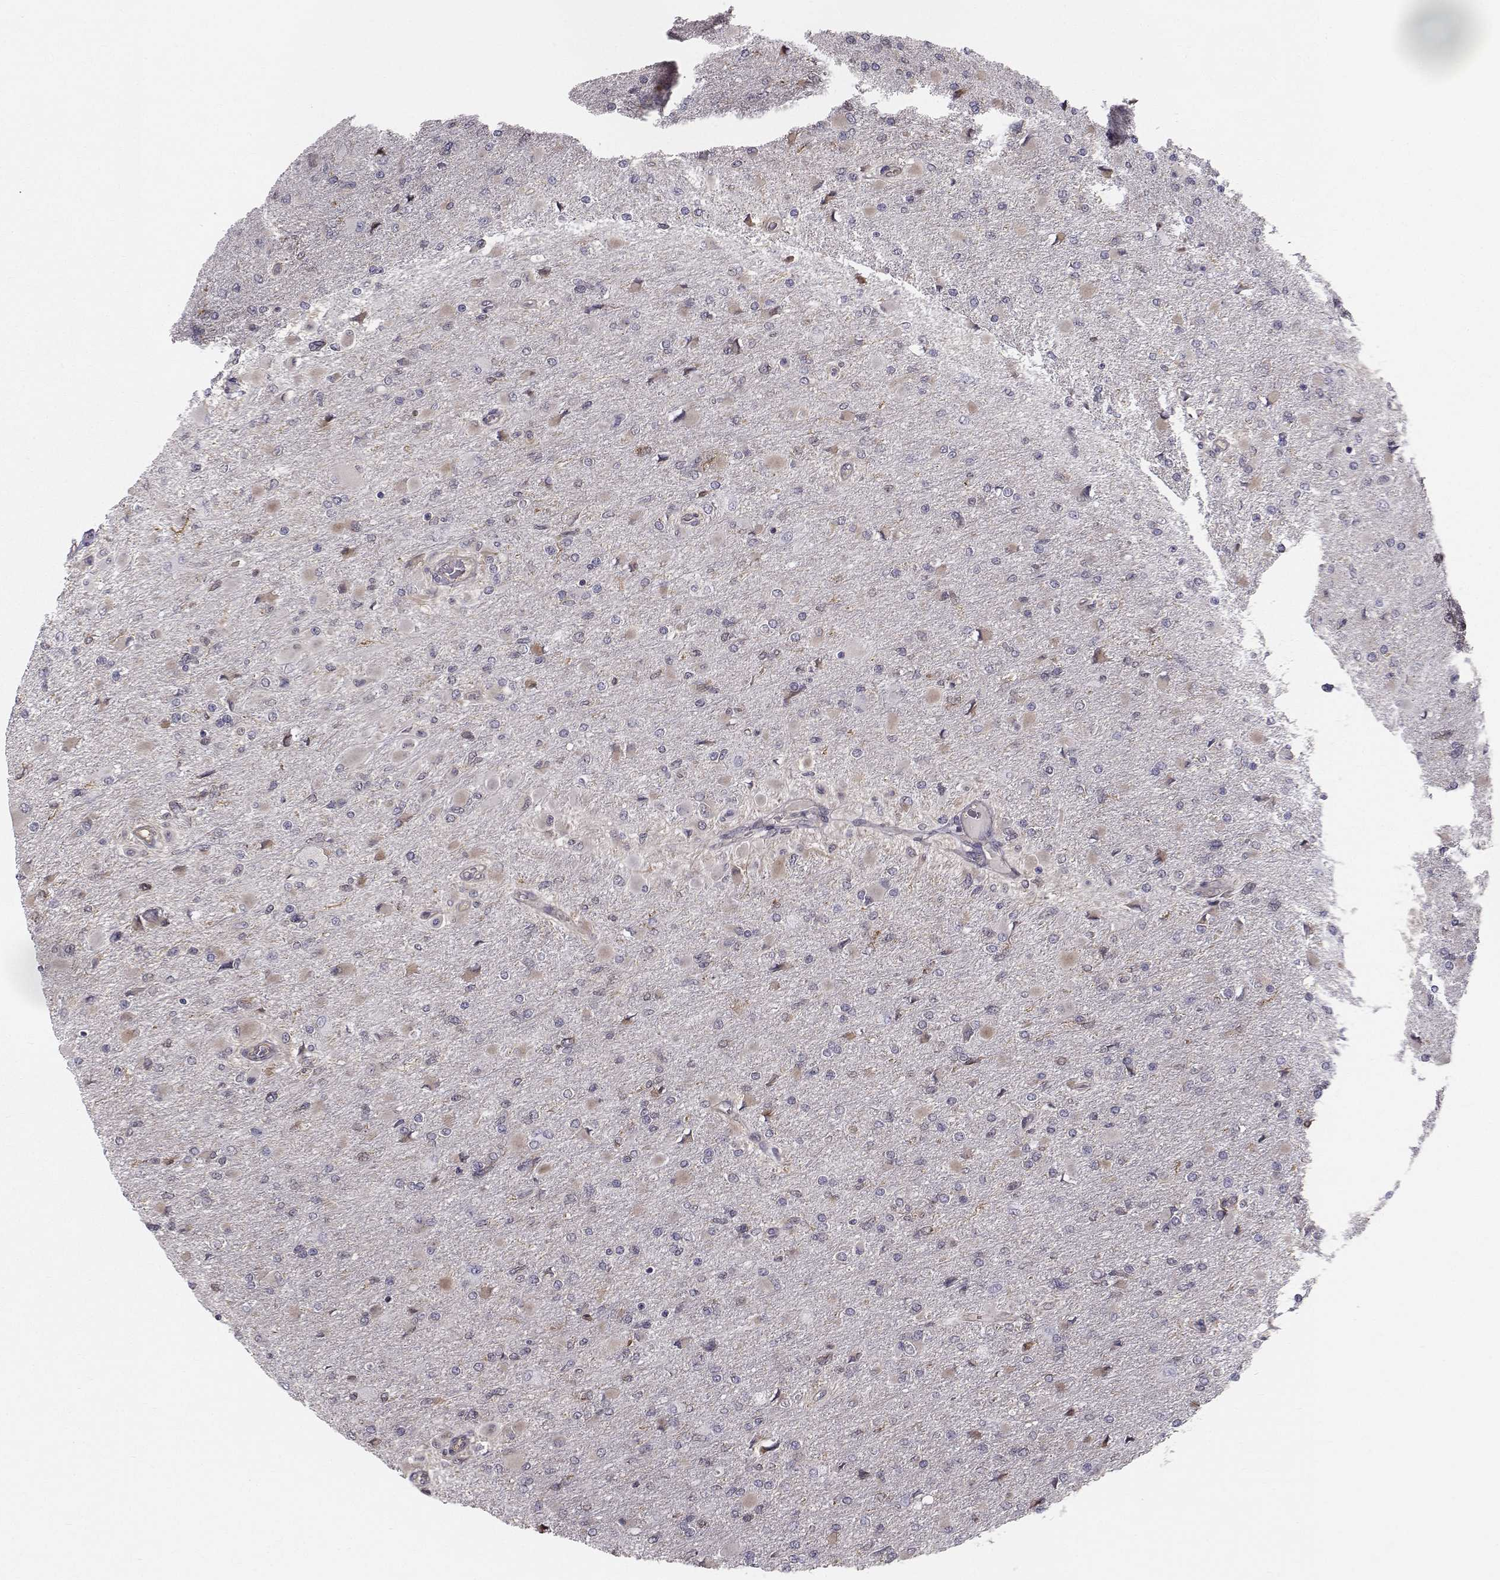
{"staining": {"intensity": "negative", "quantity": "none", "location": "none"}, "tissue": "glioma", "cell_type": "Tumor cells", "image_type": "cancer", "snomed": [{"axis": "morphology", "description": "Glioma, malignant, High grade"}, {"axis": "topography", "description": "Cerebral cortex"}], "caption": "Immunohistochemistry (IHC) of malignant high-grade glioma demonstrates no positivity in tumor cells.", "gene": "HSP90AB1", "patient": {"sex": "female", "age": 36}}